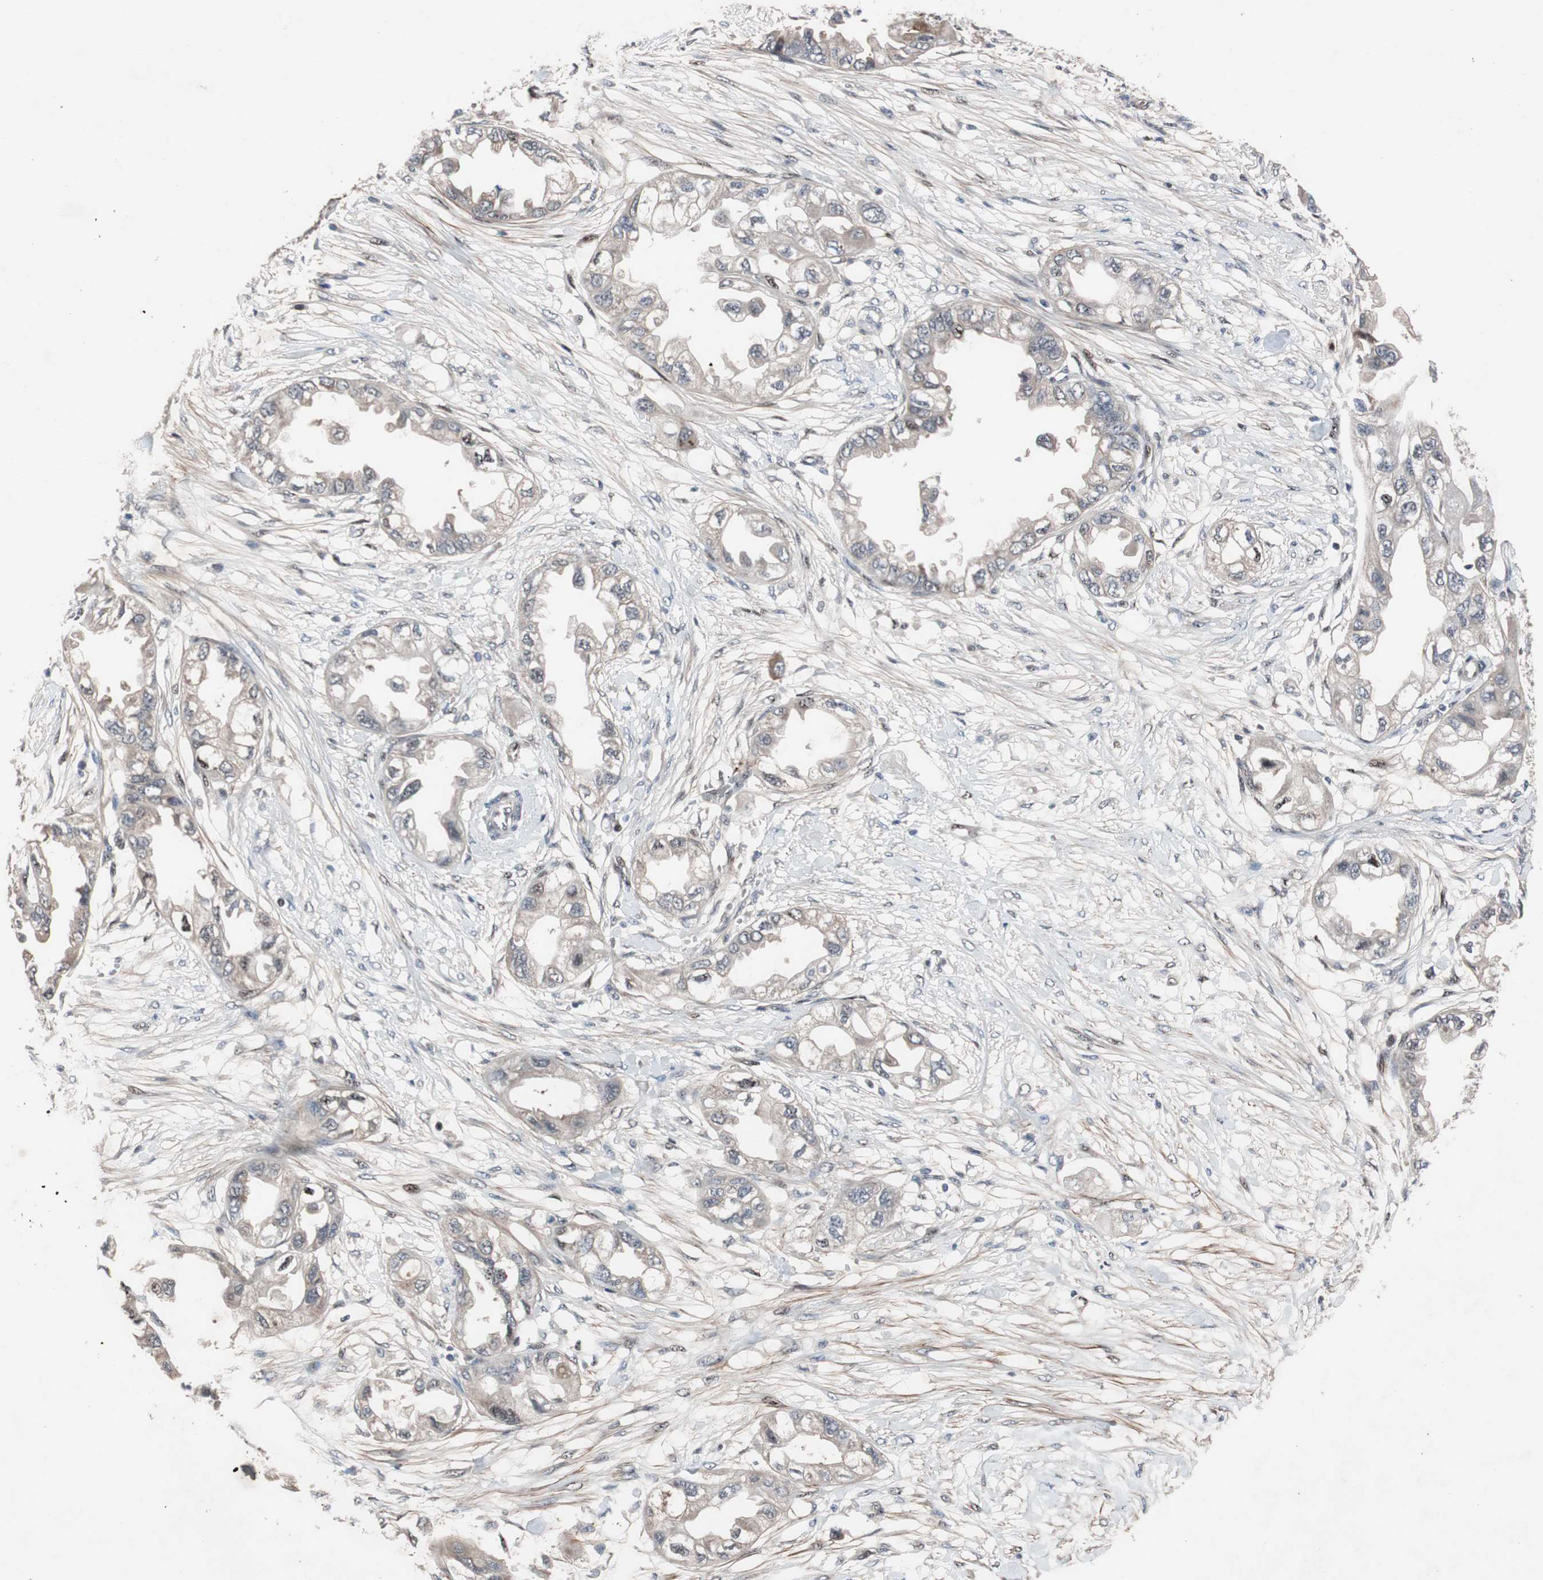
{"staining": {"intensity": "weak", "quantity": "<25%", "location": "cytoplasmic/membranous,nuclear"}, "tissue": "endometrial cancer", "cell_type": "Tumor cells", "image_type": "cancer", "snomed": [{"axis": "morphology", "description": "Adenocarcinoma, NOS"}, {"axis": "topography", "description": "Endometrium"}], "caption": "Immunohistochemical staining of human endometrial cancer (adenocarcinoma) displays no significant staining in tumor cells.", "gene": "SOX7", "patient": {"sex": "female", "age": 67}}